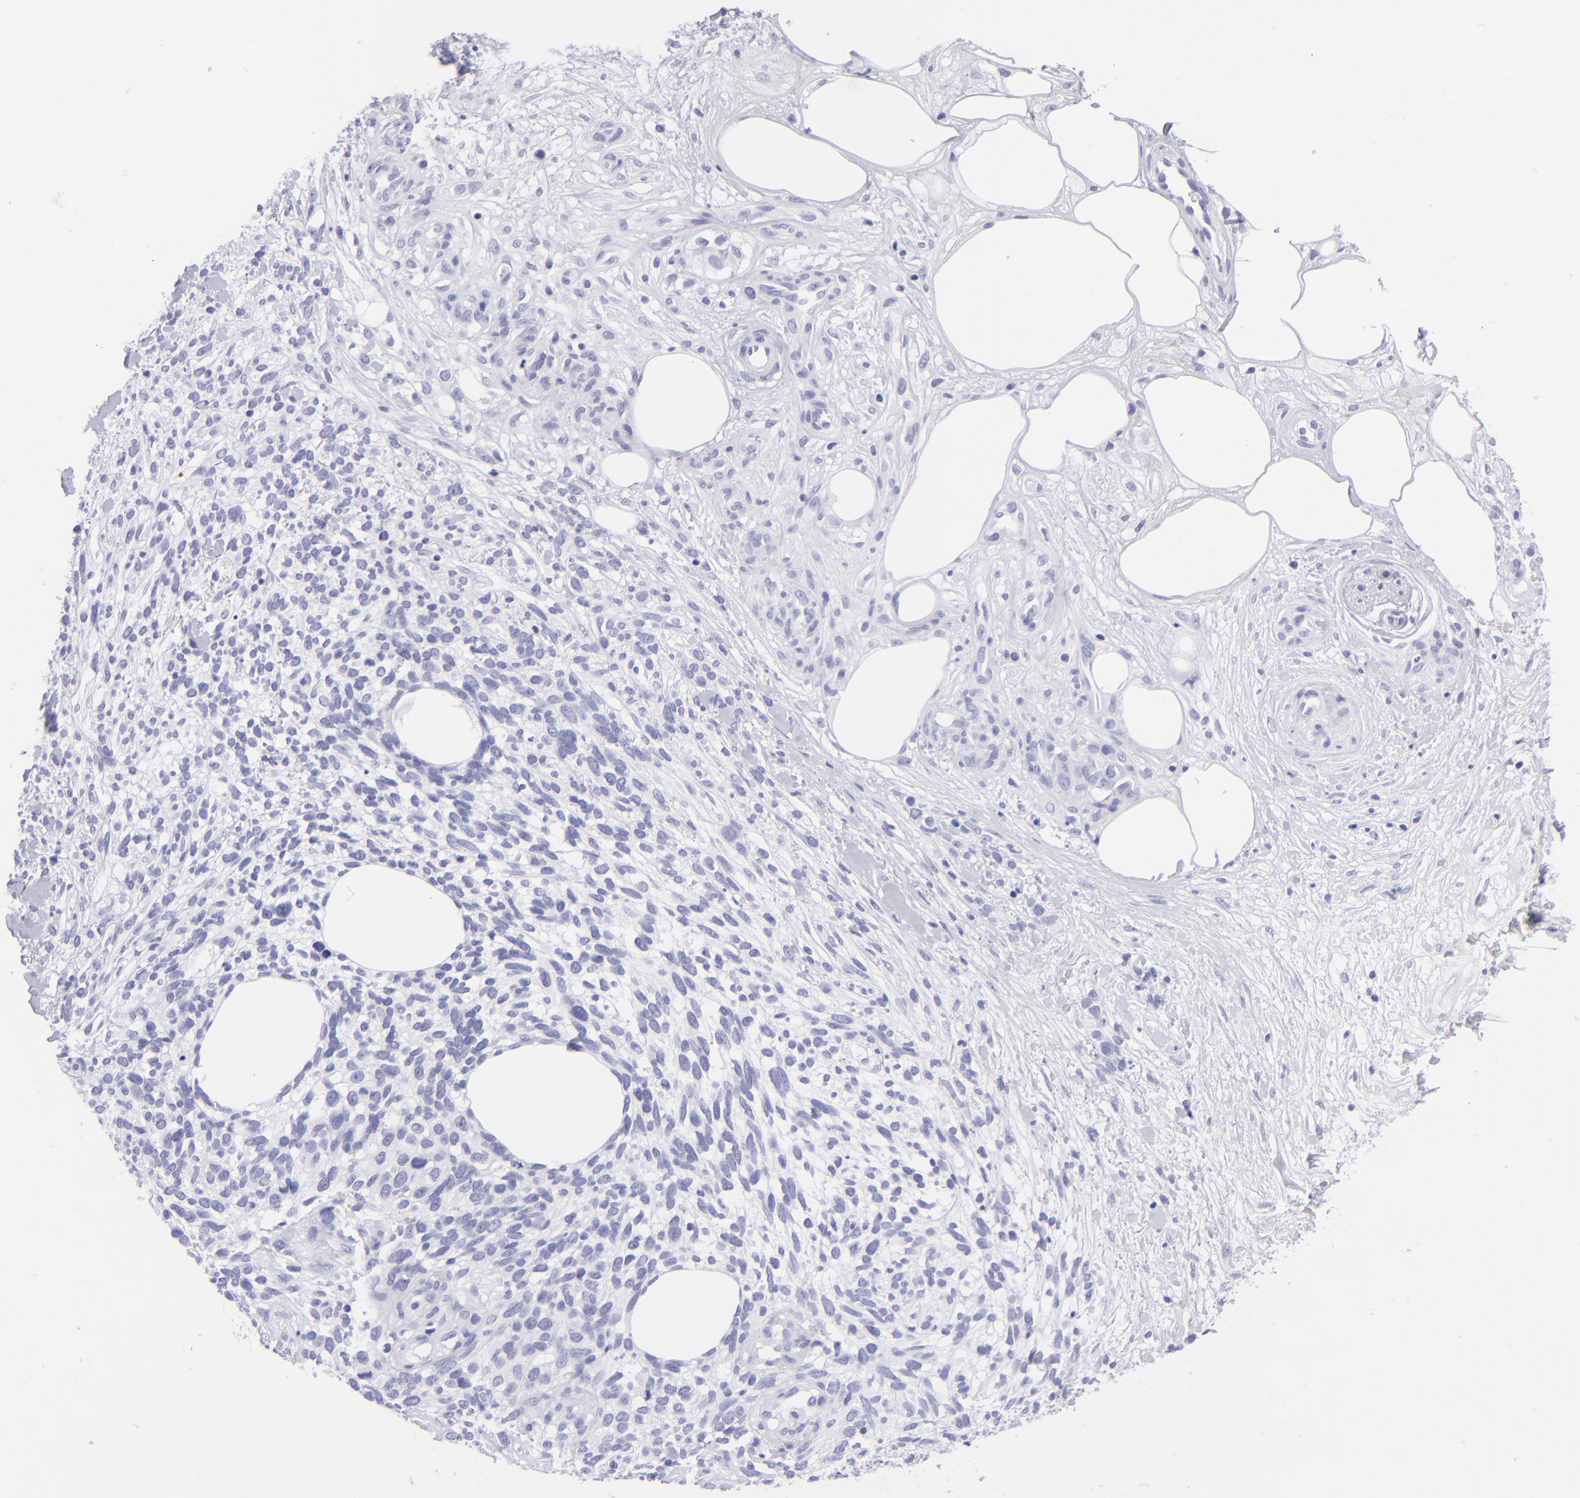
{"staining": {"intensity": "negative", "quantity": "none", "location": "none"}, "tissue": "melanoma", "cell_type": "Tumor cells", "image_type": "cancer", "snomed": [{"axis": "morphology", "description": "Malignant melanoma, NOS"}, {"axis": "topography", "description": "Skin"}], "caption": "Tumor cells are negative for brown protein staining in malignant melanoma. The staining is performed using DAB brown chromogen with nuclei counter-stained in using hematoxylin.", "gene": "SLC1A3", "patient": {"sex": "female", "age": 85}}